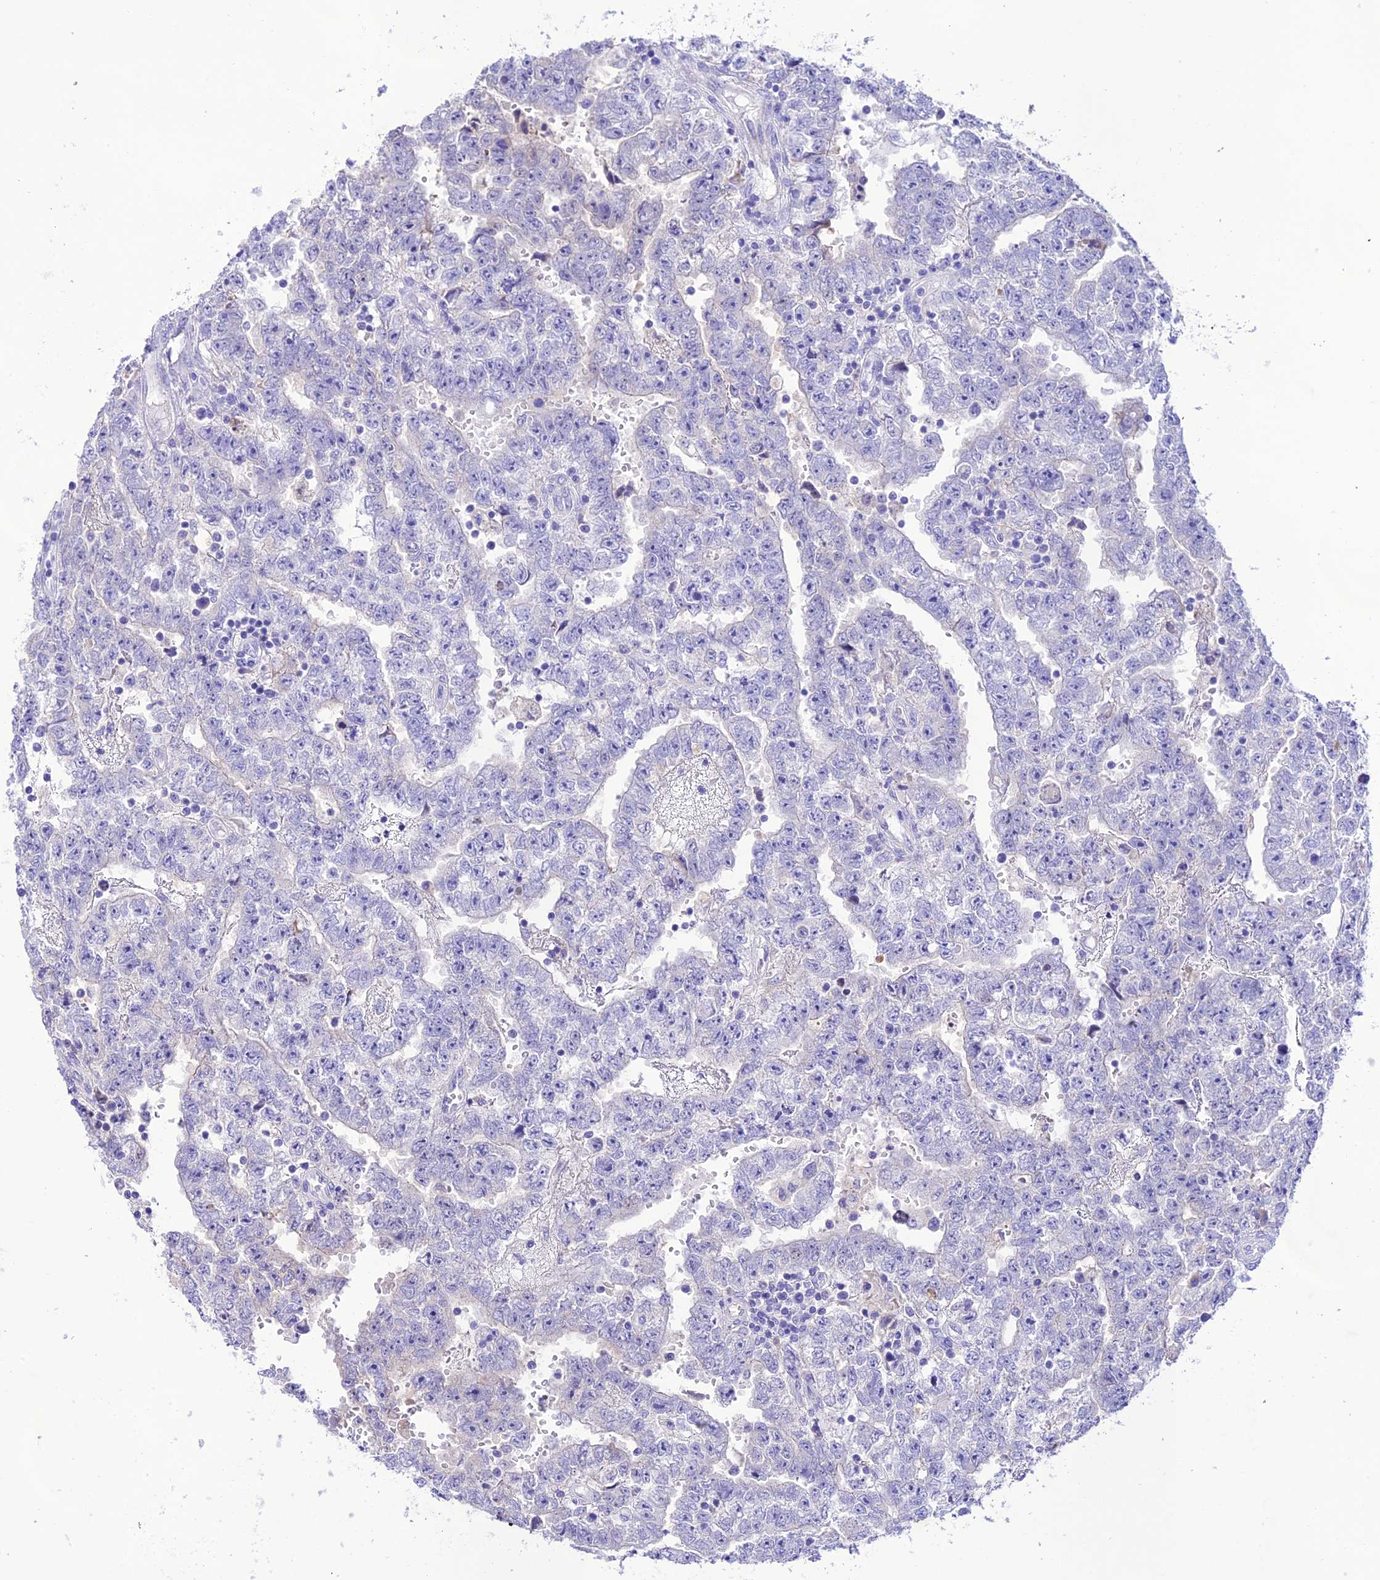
{"staining": {"intensity": "negative", "quantity": "none", "location": "none"}, "tissue": "testis cancer", "cell_type": "Tumor cells", "image_type": "cancer", "snomed": [{"axis": "morphology", "description": "Carcinoma, Embryonal, NOS"}, {"axis": "topography", "description": "Testis"}], "caption": "Immunohistochemistry (IHC) micrograph of neoplastic tissue: testis embryonal carcinoma stained with DAB (3,3'-diaminobenzidine) demonstrates no significant protein expression in tumor cells.", "gene": "NLRP6", "patient": {"sex": "male", "age": 25}}